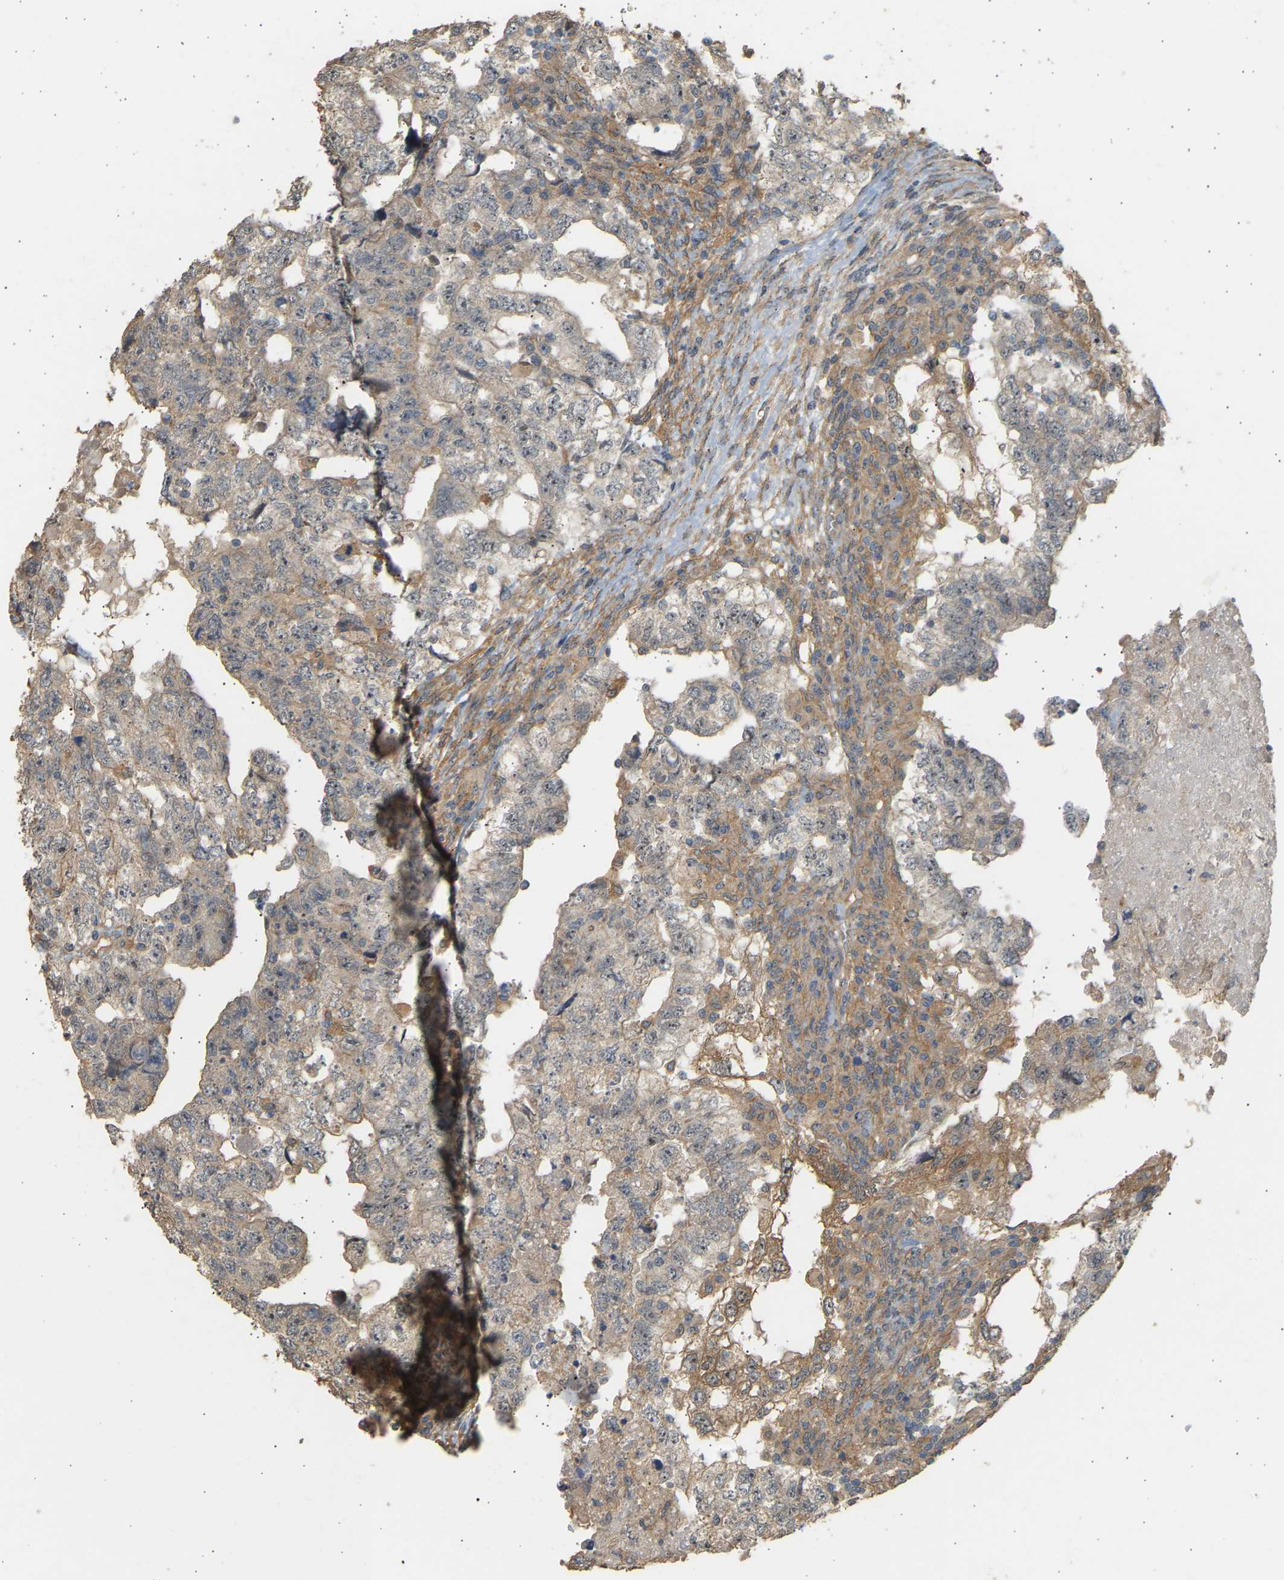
{"staining": {"intensity": "weak", "quantity": "25%-75%", "location": "cytoplasmic/membranous"}, "tissue": "testis cancer", "cell_type": "Tumor cells", "image_type": "cancer", "snomed": [{"axis": "morphology", "description": "Carcinoma, Embryonal, NOS"}, {"axis": "topography", "description": "Testis"}], "caption": "Immunohistochemical staining of testis cancer exhibits low levels of weak cytoplasmic/membranous protein expression in about 25%-75% of tumor cells. Nuclei are stained in blue.", "gene": "RGL1", "patient": {"sex": "male", "age": 36}}